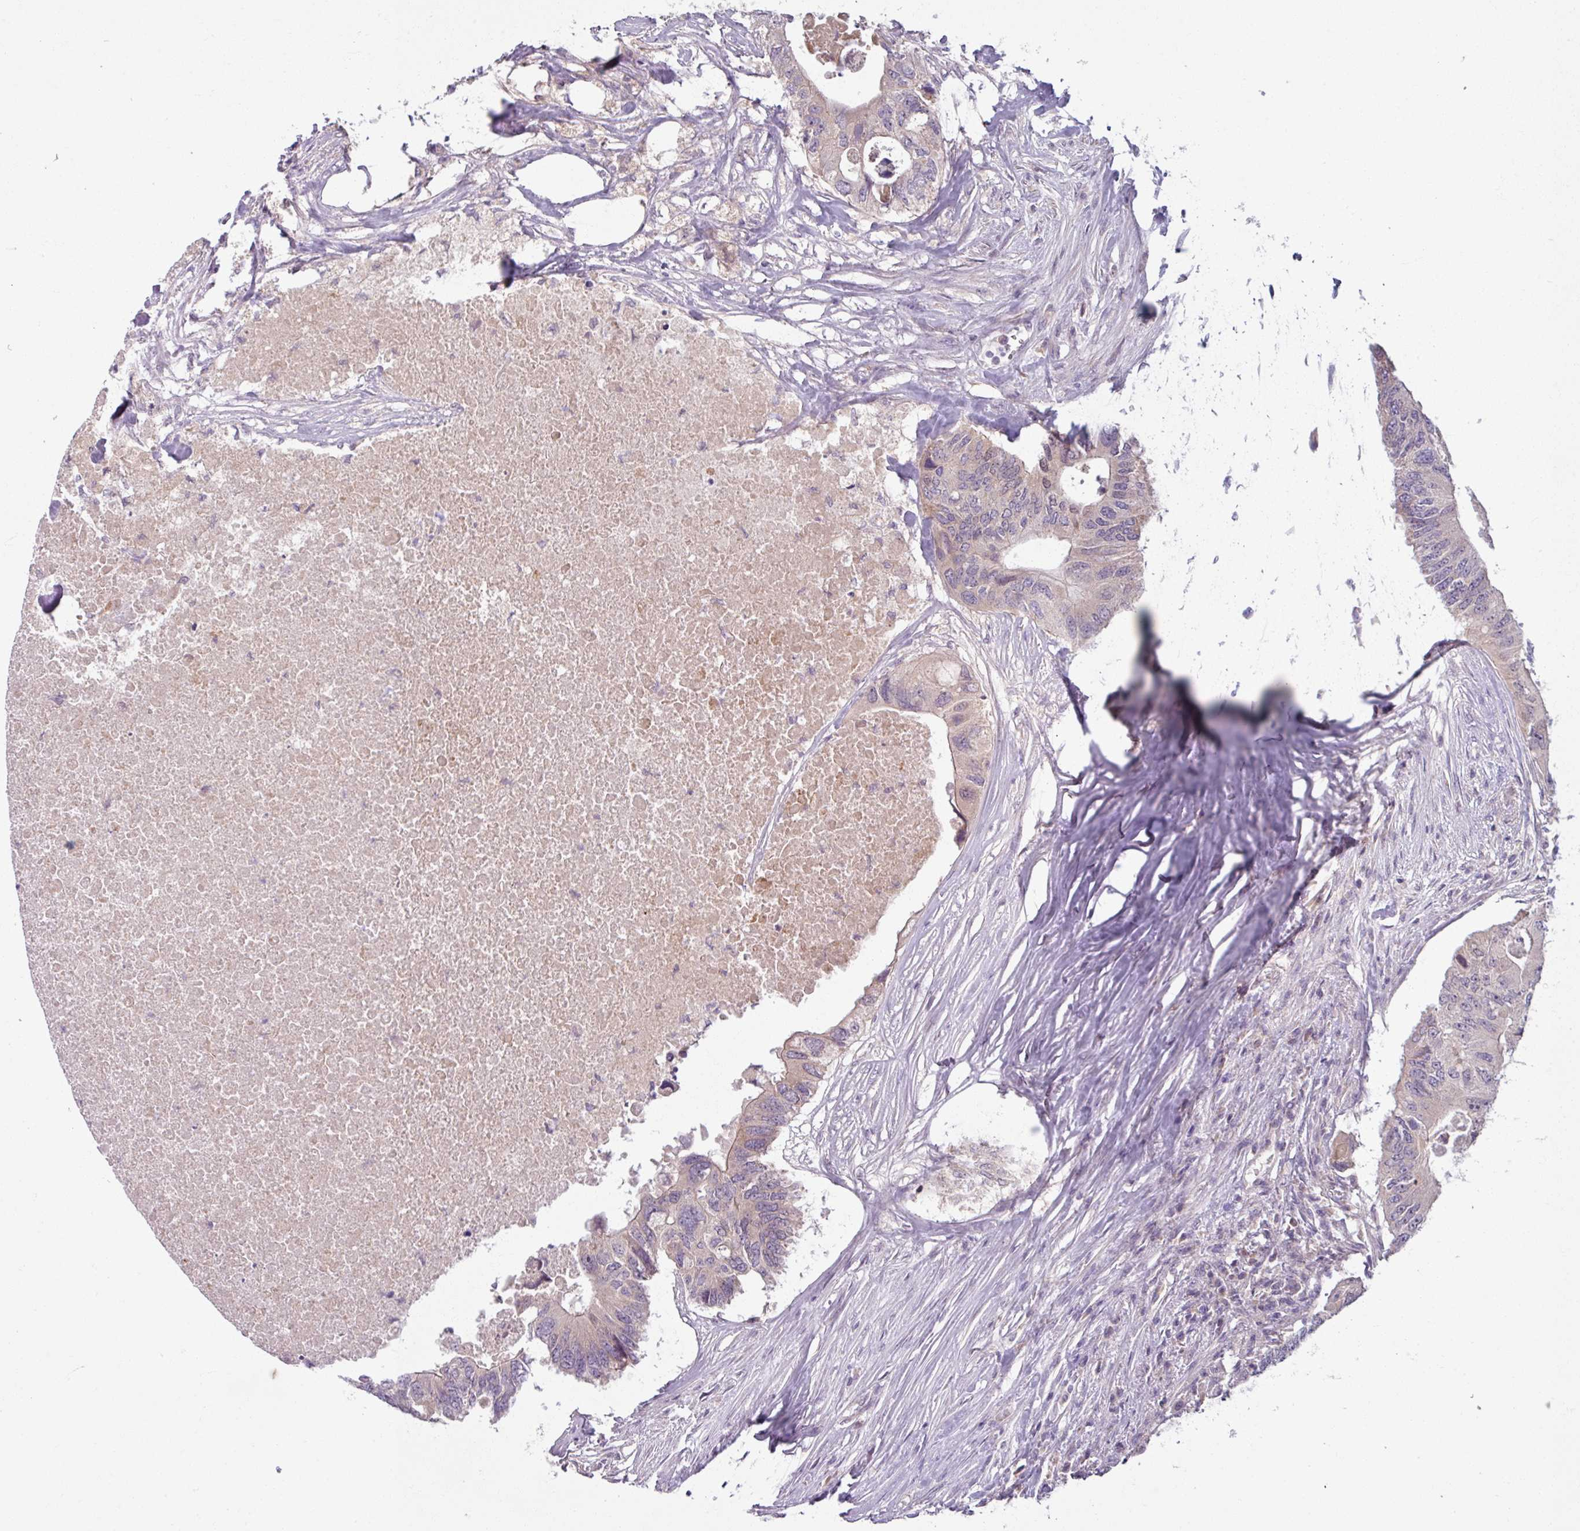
{"staining": {"intensity": "weak", "quantity": "<25%", "location": "cytoplasmic/membranous"}, "tissue": "colorectal cancer", "cell_type": "Tumor cells", "image_type": "cancer", "snomed": [{"axis": "morphology", "description": "Adenocarcinoma, NOS"}, {"axis": "topography", "description": "Colon"}], "caption": "Tumor cells are negative for protein expression in human adenocarcinoma (colorectal). (Brightfield microscopy of DAB (3,3'-diaminobenzidine) immunohistochemistry (IHC) at high magnification).", "gene": "OGFOD3", "patient": {"sex": "male", "age": 71}}